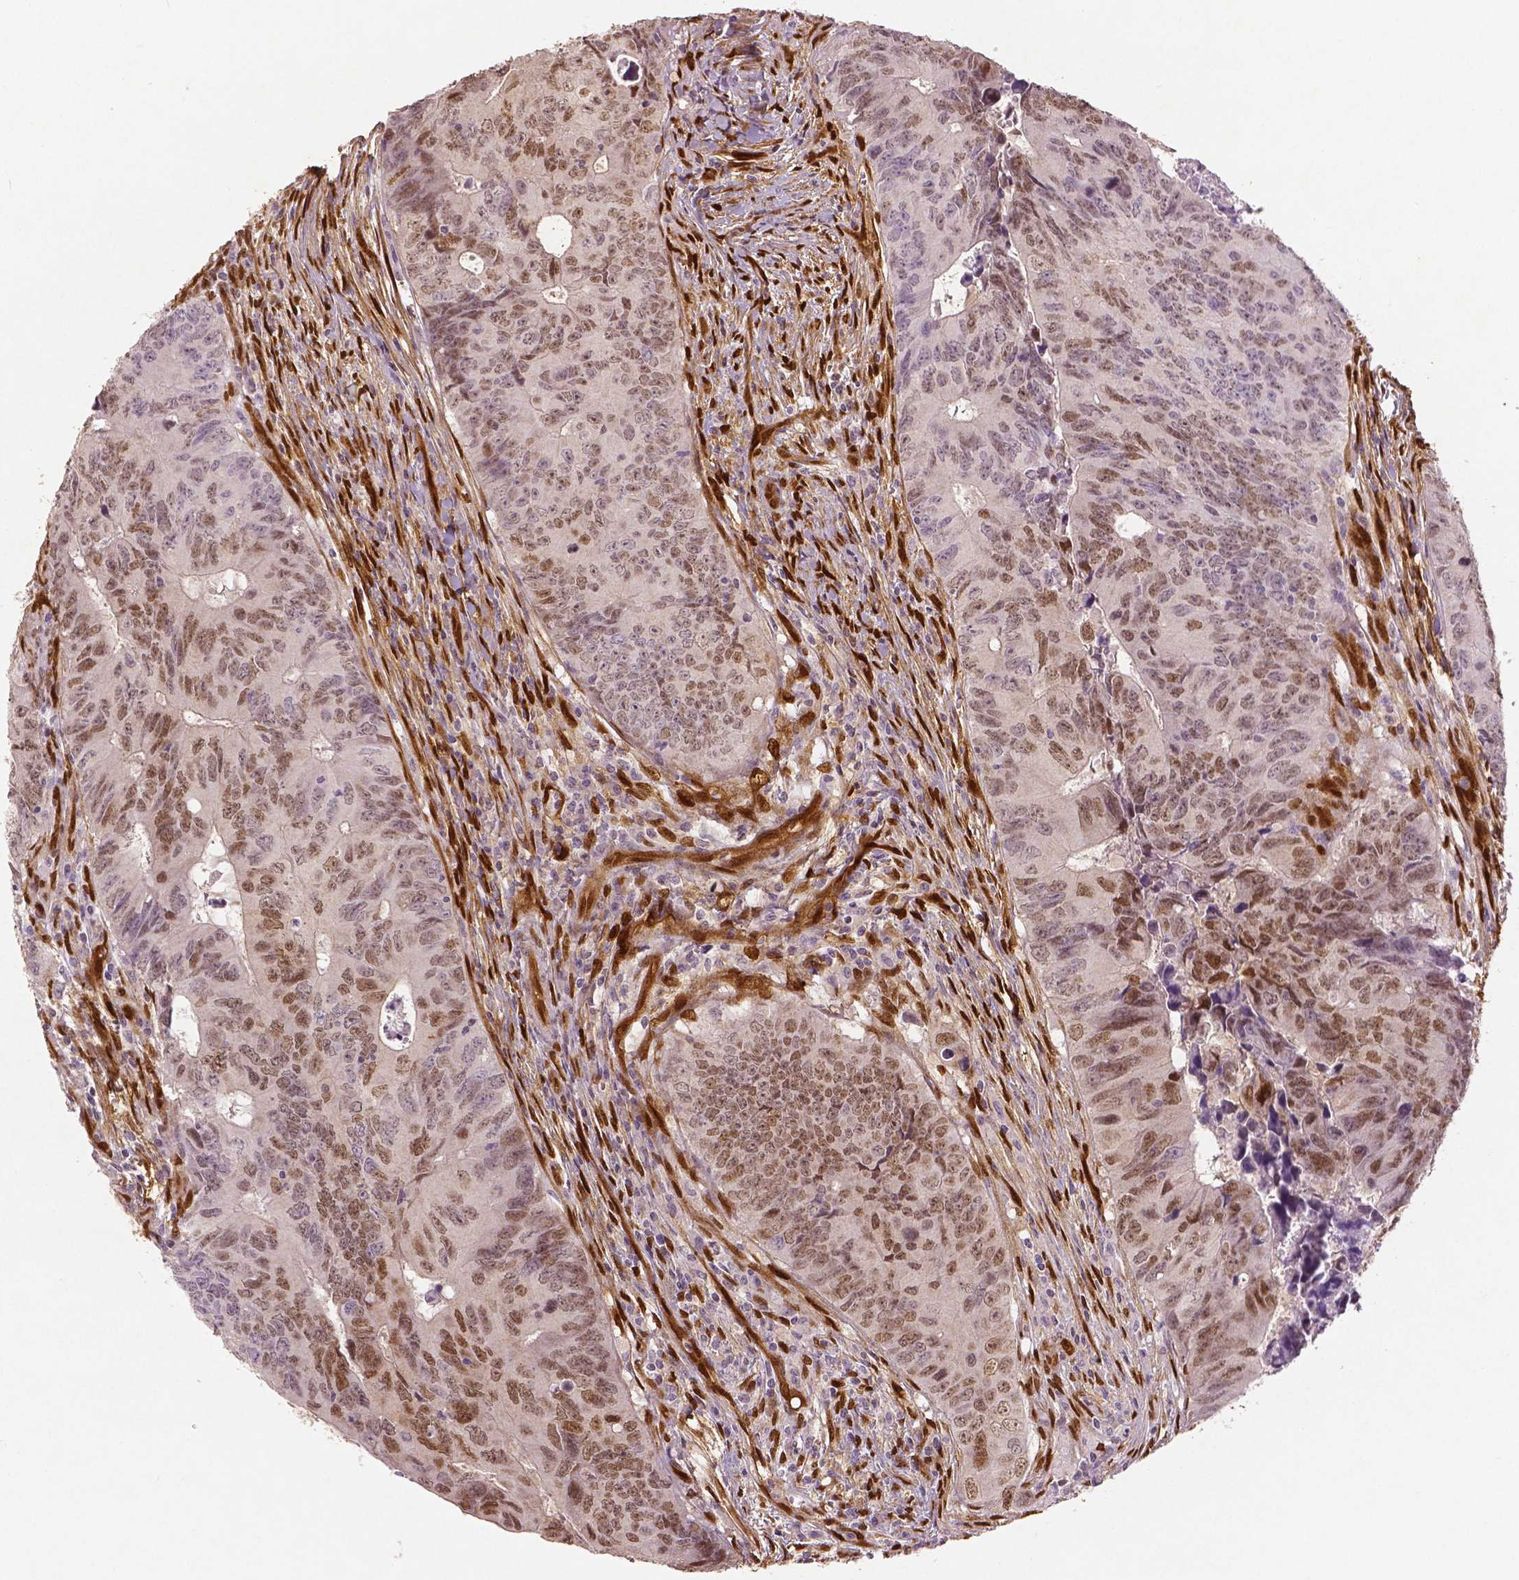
{"staining": {"intensity": "moderate", "quantity": "25%-75%", "location": "cytoplasmic/membranous,nuclear"}, "tissue": "colorectal cancer", "cell_type": "Tumor cells", "image_type": "cancer", "snomed": [{"axis": "morphology", "description": "Adenocarcinoma, NOS"}, {"axis": "topography", "description": "Colon"}], "caption": "An image of human adenocarcinoma (colorectal) stained for a protein demonstrates moderate cytoplasmic/membranous and nuclear brown staining in tumor cells. (brown staining indicates protein expression, while blue staining denotes nuclei).", "gene": "WWTR1", "patient": {"sex": "female", "age": 82}}